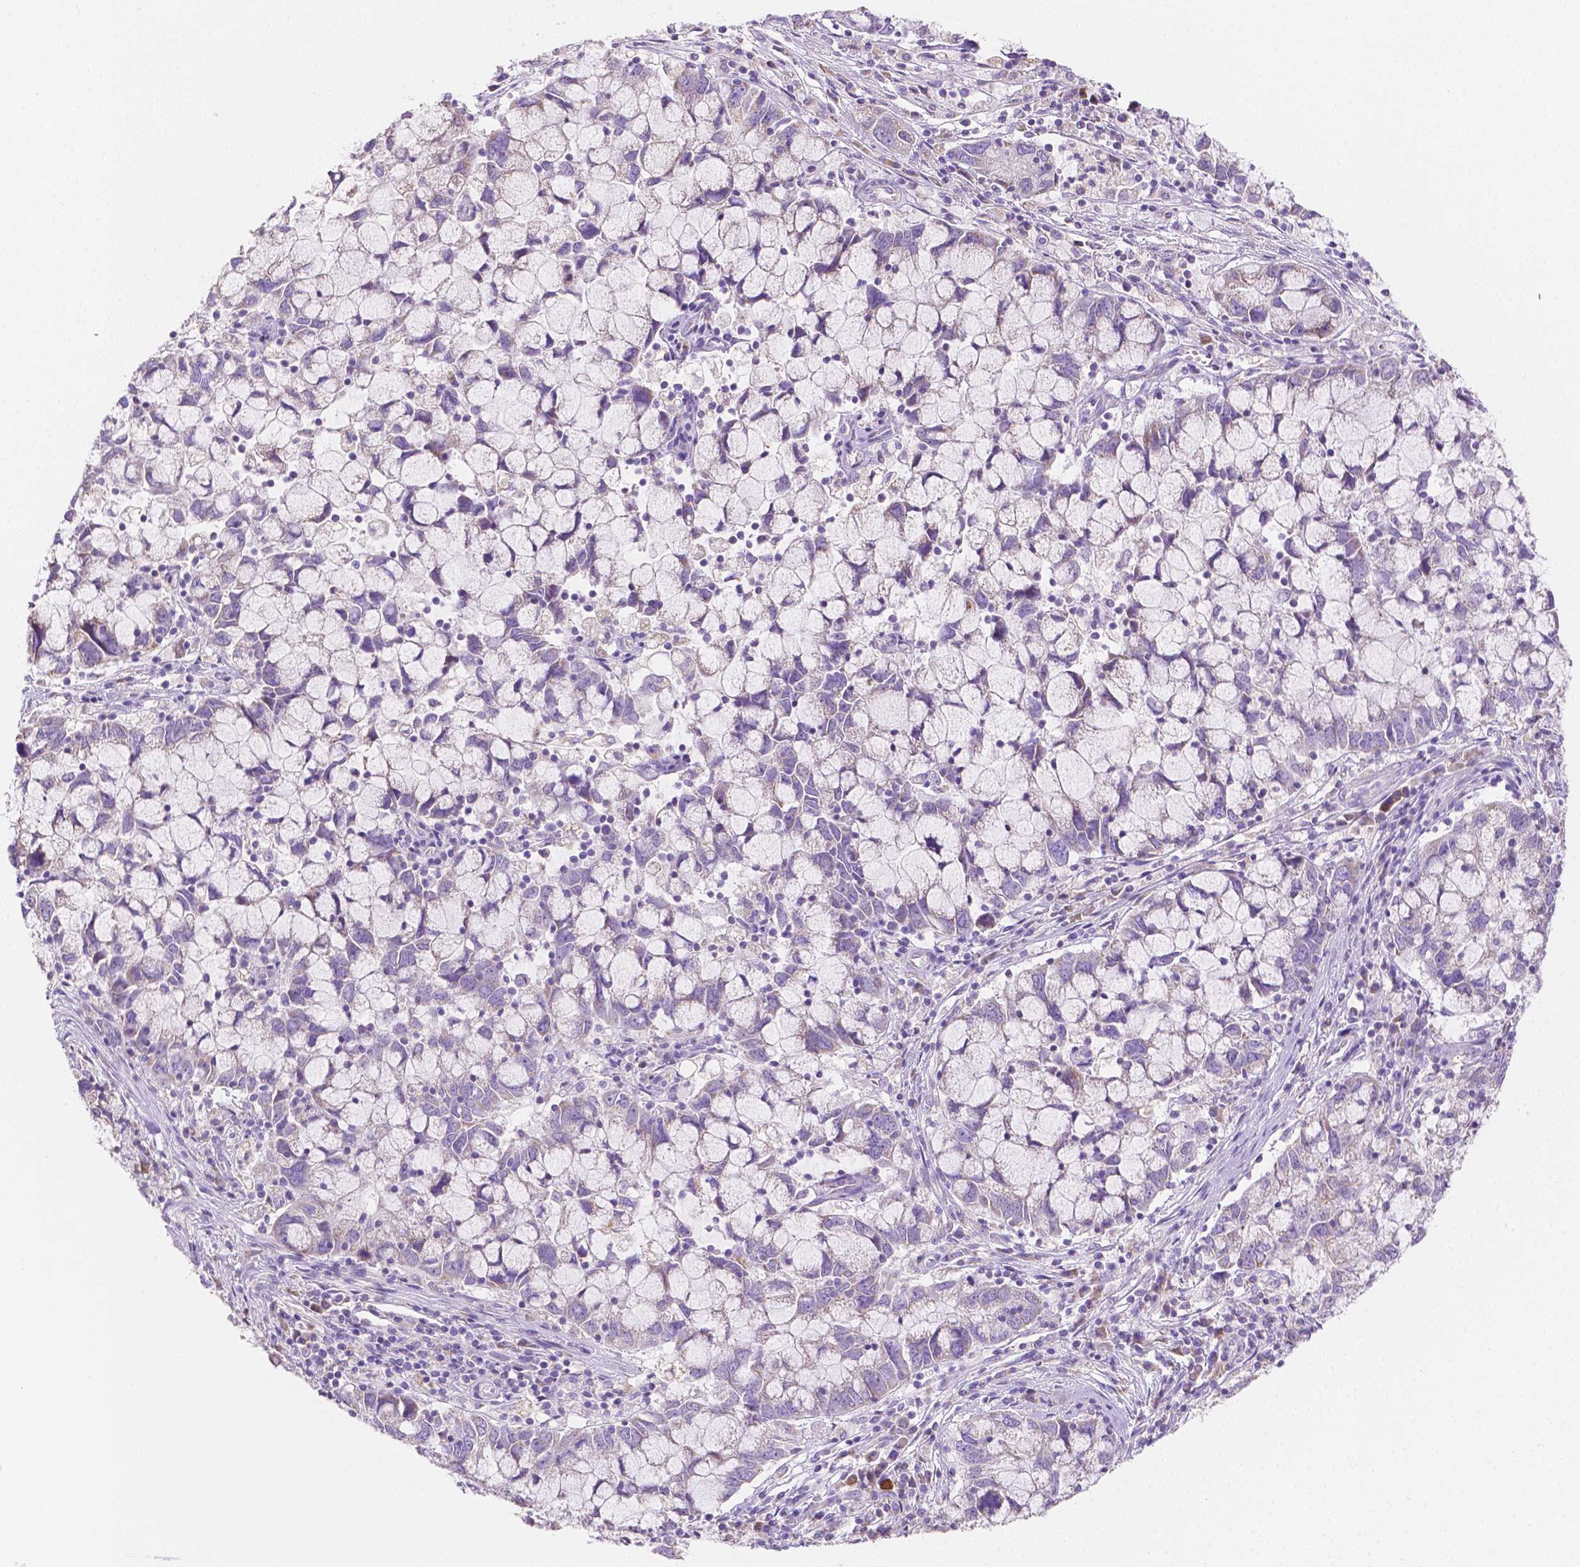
{"staining": {"intensity": "negative", "quantity": "none", "location": "none"}, "tissue": "cervical cancer", "cell_type": "Tumor cells", "image_type": "cancer", "snomed": [{"axis": "morphology", "description": "Adenocarcinoma, NOS"}, {"axis": "topography", "description": "Cervix"}], "caption": "Adenocarcinoma (cervical) stained for a protein using immunohistochemistry (IHC) shows no expression tumor cells.", "gene": "TMEM130", "patient": {"sex": "female", "age": 40}}